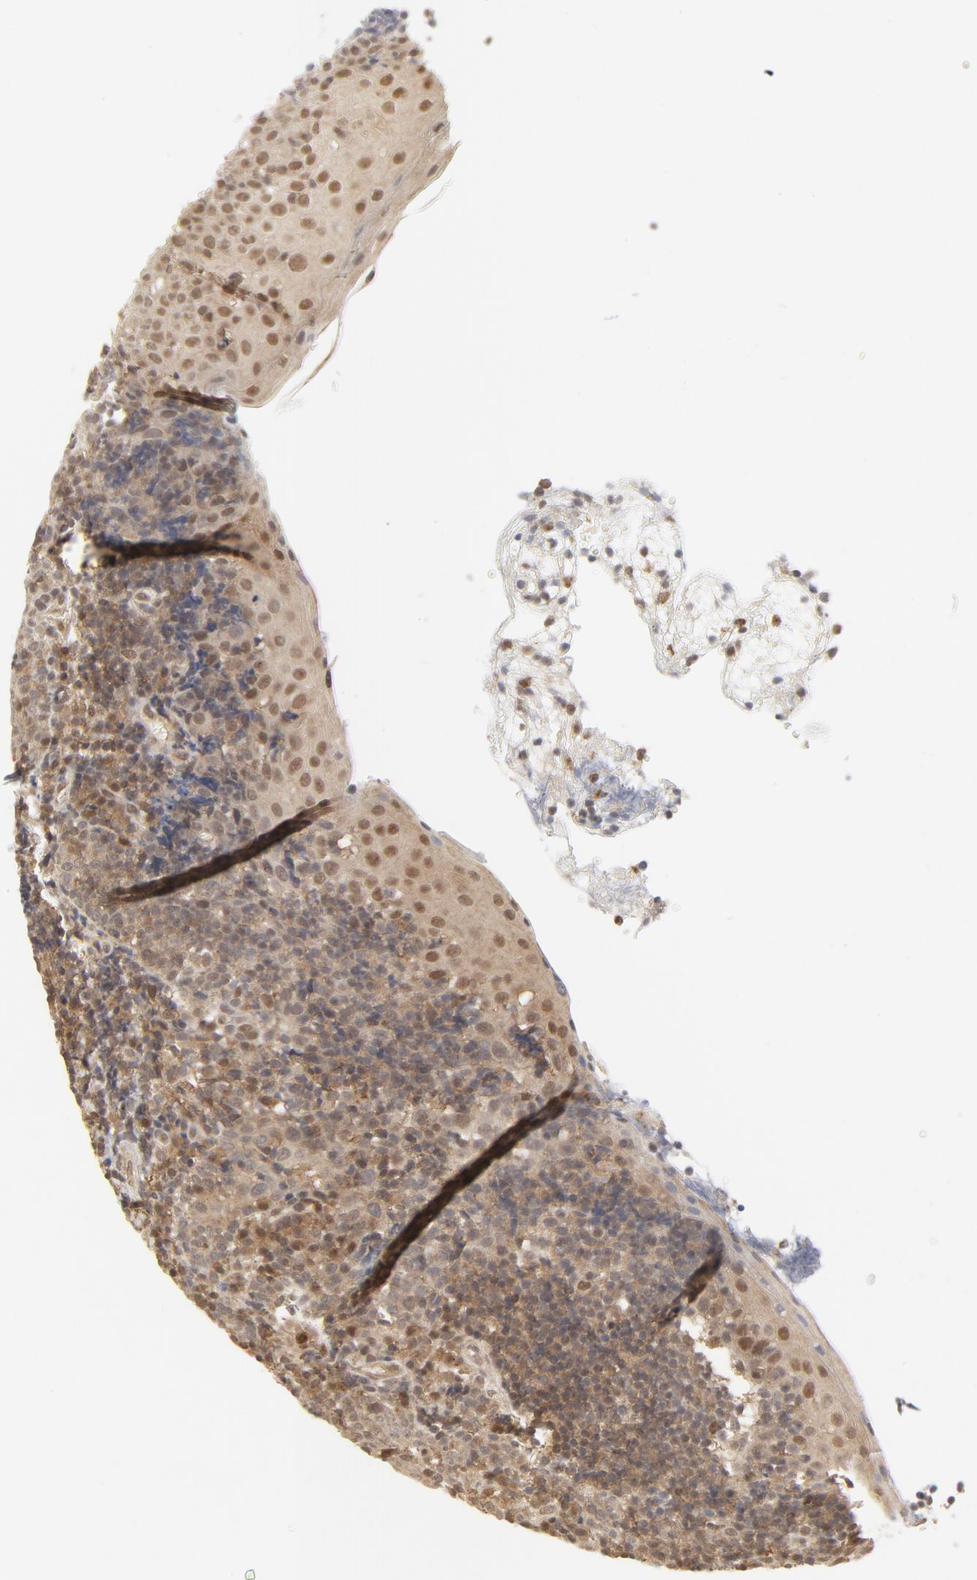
{"staining": {"intensity": "moderate", "quantity": ">75%", "location": "cytoplasmic/membranous,nuclear"}, "tissue": "tonsil", "cell_type": "Germinal center cells", "image_type": "normal", "snomed": [{"axis": "morphology", "description": "Normal tissue, NOS"}, {"axis": "topography", "description": "Tonsil"}], "caption": "Germinal center cells reveal medium levels of moderate cytoplasmic/membranous,nuclear positivity in about >75% of cells in unremarkable tonsil.", "gene": "NEDD8", "patient": {"sex": "female", "age": 40}}